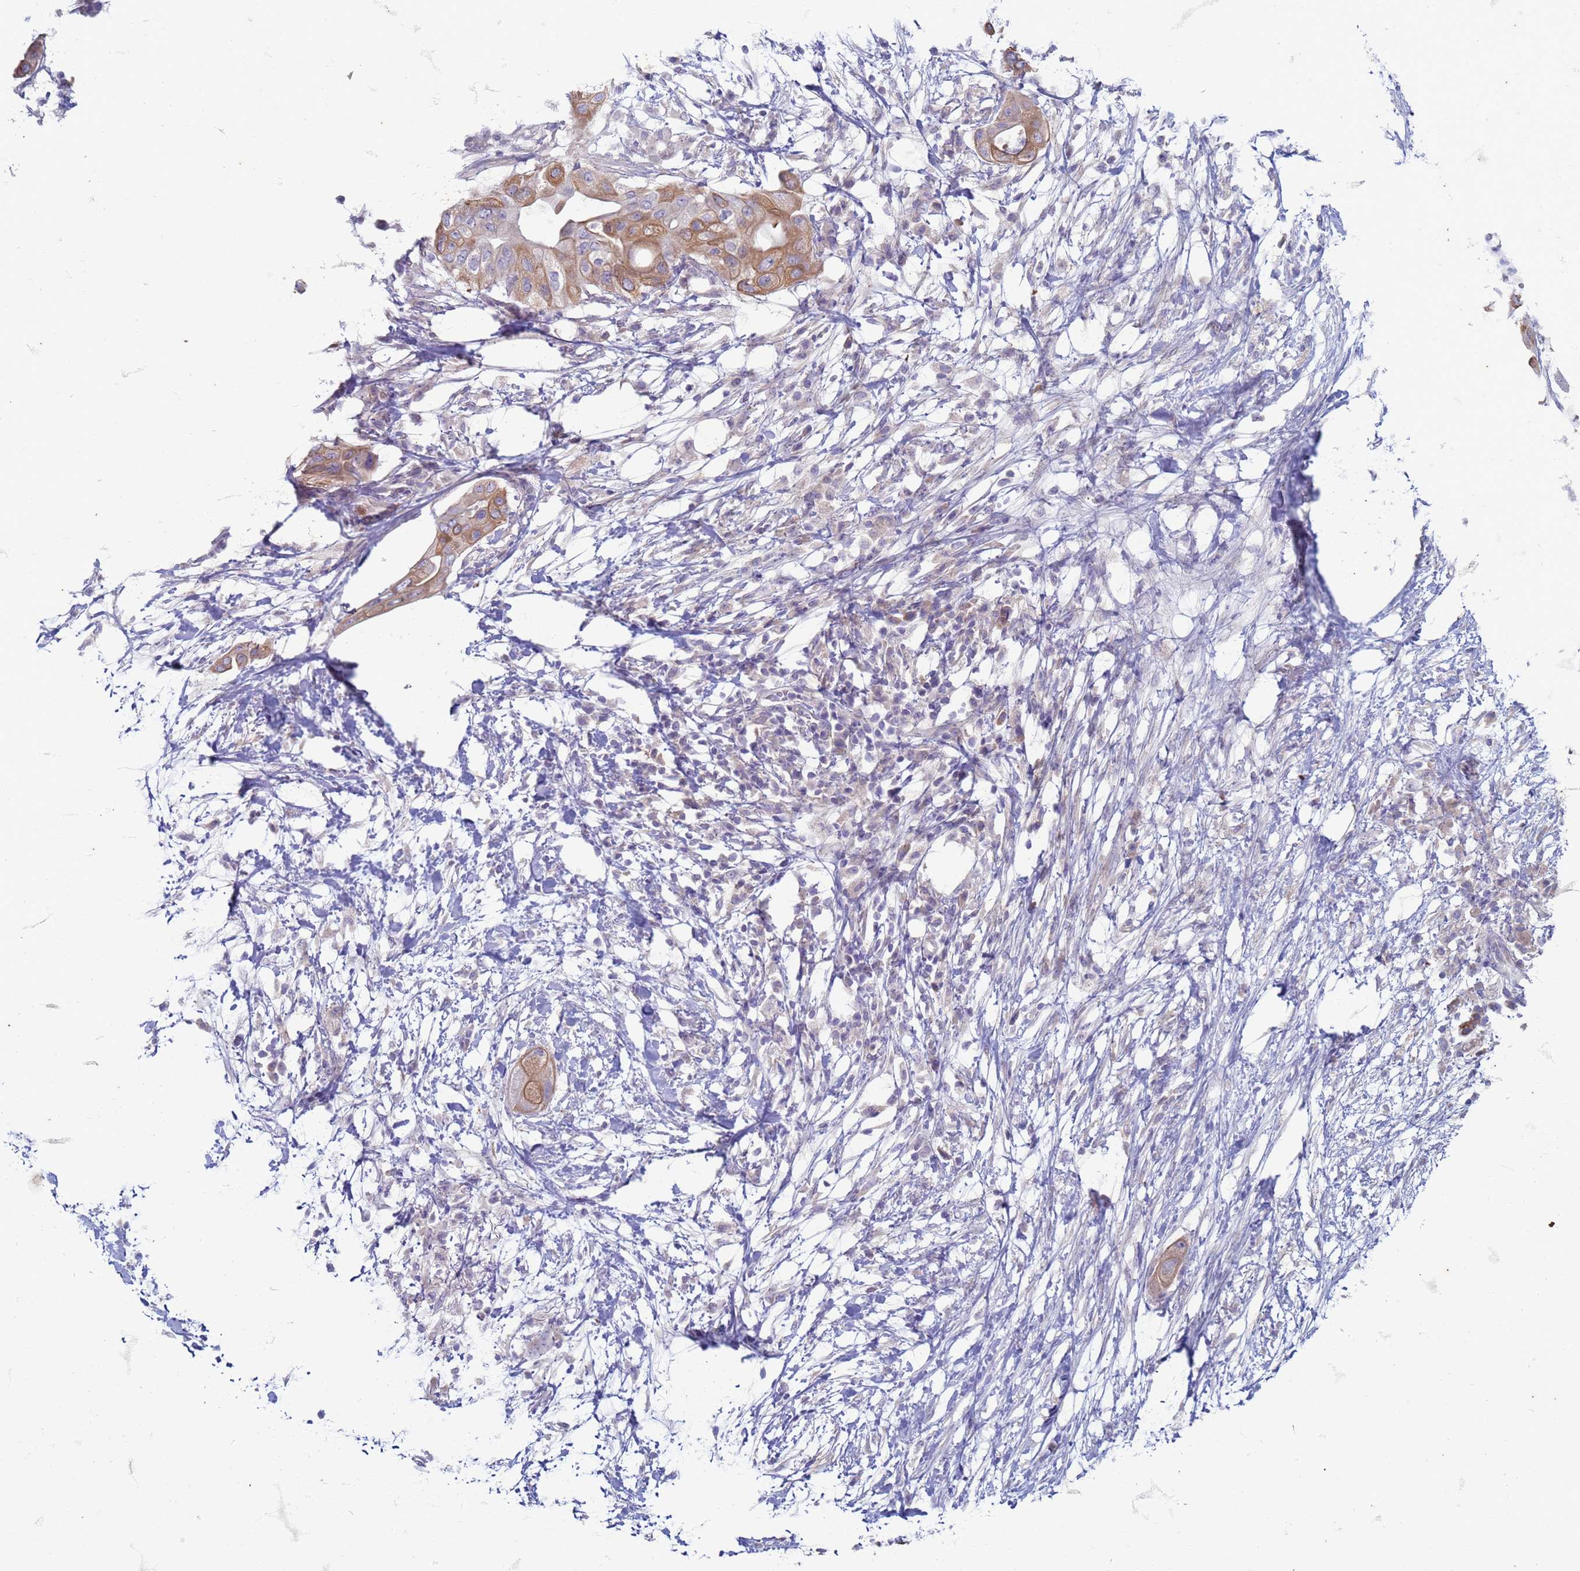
{"staining": {"intensity": "moderate", "quantity": ">75%", "location": "cytoplasmic/membranous"}, "tissue": "pancreatic cancer", "cell_type": "Tumor cells", "image_type": "cancer", "snomed": [{"axis": "morphology", "description": "Adenocarcinoma, NOS"}, {"axis": "topography", "description": "Pancreas"}], "caption": "An image of human pancreatic adenocarcinoma stained for a protein reveals moderate cytoplasmic/membranous brown staining in tumor cells.", "gene": "SUCO", "patient": {"sex": "male", "age": 68}}